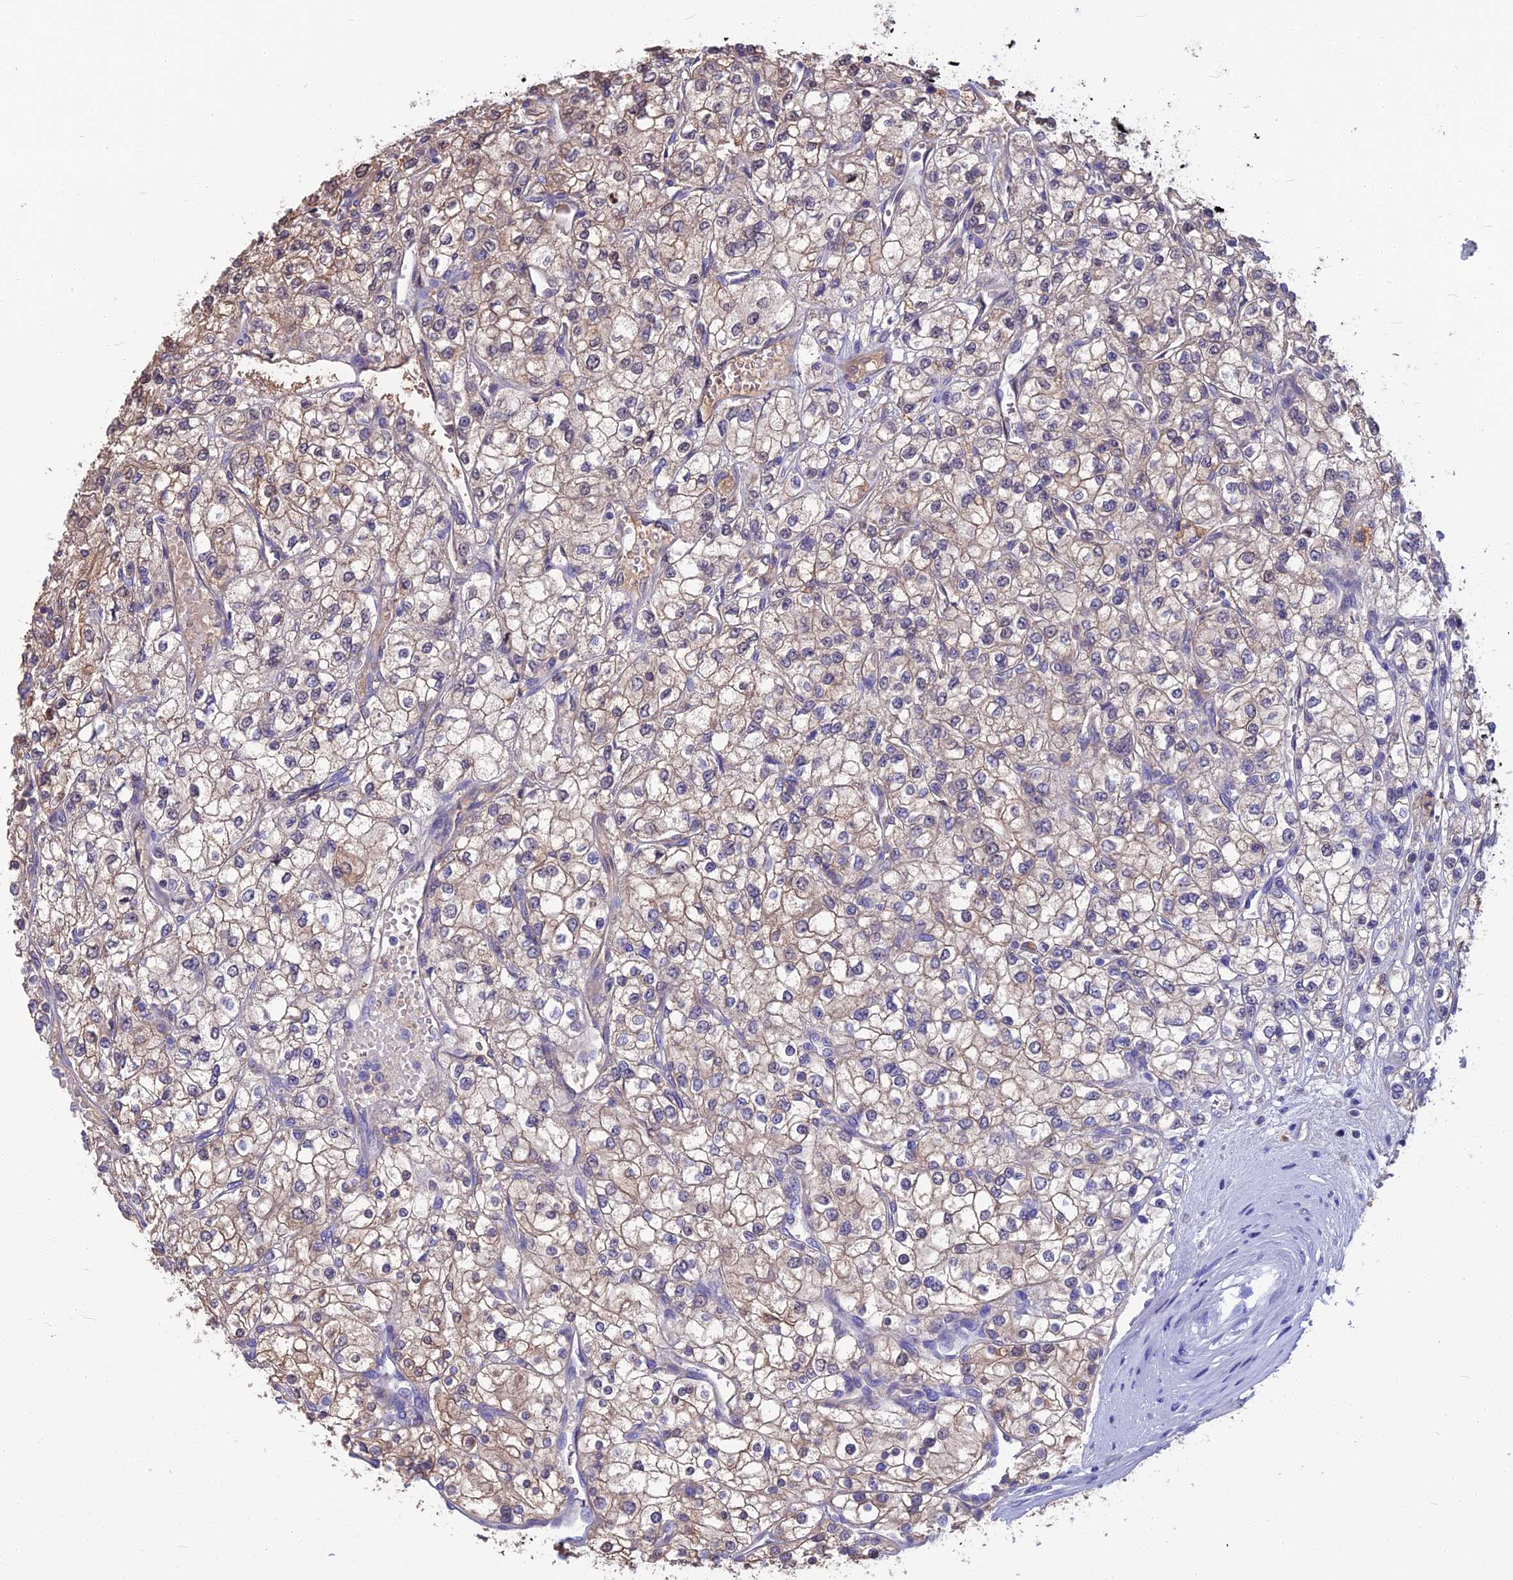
{"staining": {"intensity": "moderate", "quantity": "25%-75%", "location": "cytoplasmic/membranous"}, "tissue": "renal cancer", "cell_type": "Tumor cells", "image_type": "cancer", "snomed": [{"axis": "morphology", "description": "Adenocarcinoma, NOS"}, {"axis": "topography", "description": "Kidney"}], "caption": "The immunohistochemical stain labels moderate cytoplasmic/membranous staining in tumor cells of renal cancer tissue.", "gene": "SNAP91", "patient": {"sex": "male", "age": 80}}